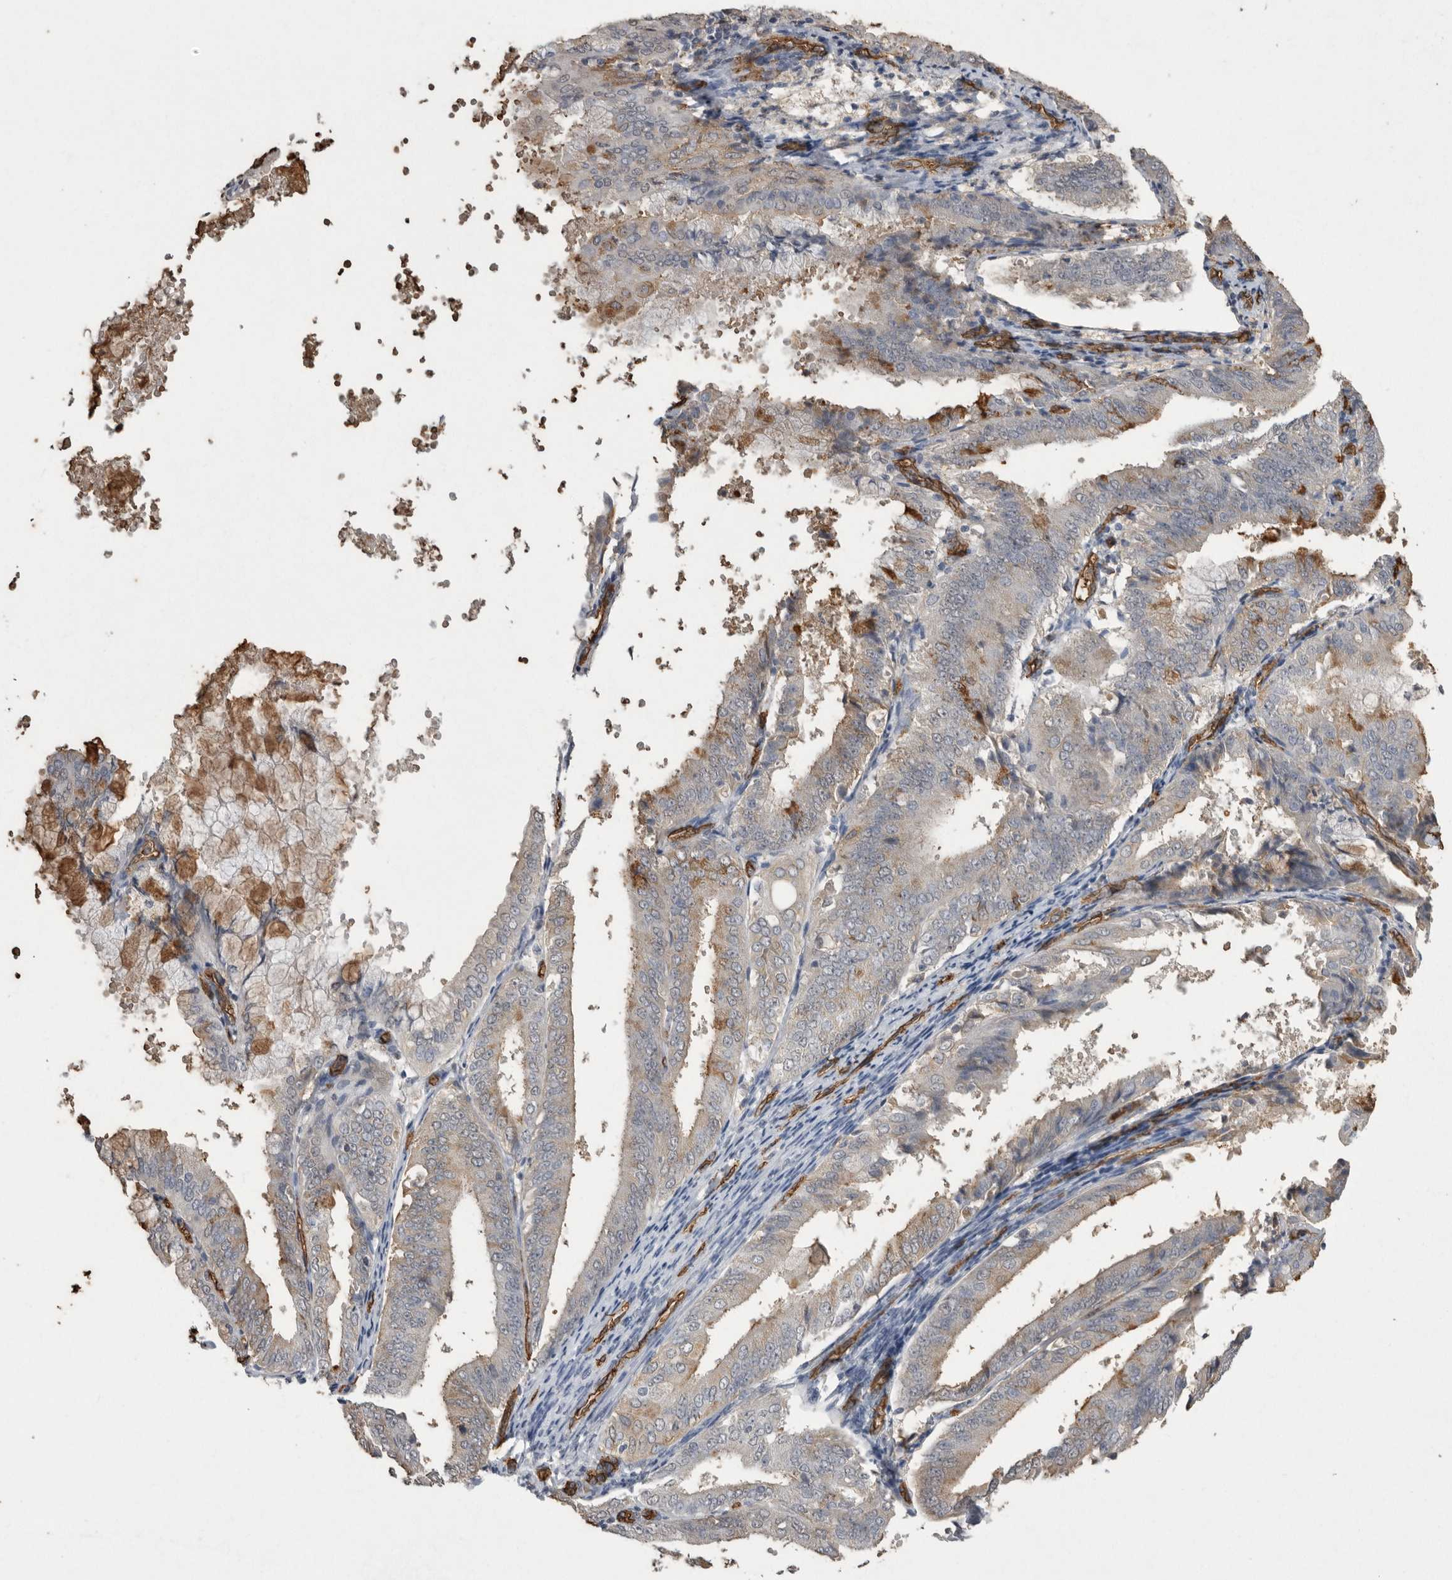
{"staining": {"intensity": "negative", "quantity": "none", "location": "none"}, "tissue": "endometrial cancer", "cell_type": "Tumor cells", "image_type": "cancer", "snomed": [{"axis": "morphology", "description": "Adenocarcinoma, NOS"}, {"axis": "topography", "description": "Endometrium"}], "caption": "Tumor cells are negative for protein expression in human adenocarcinoma (endometrial).", "gene": "IL27", "patient": {"sex": "female", "age": 63}}